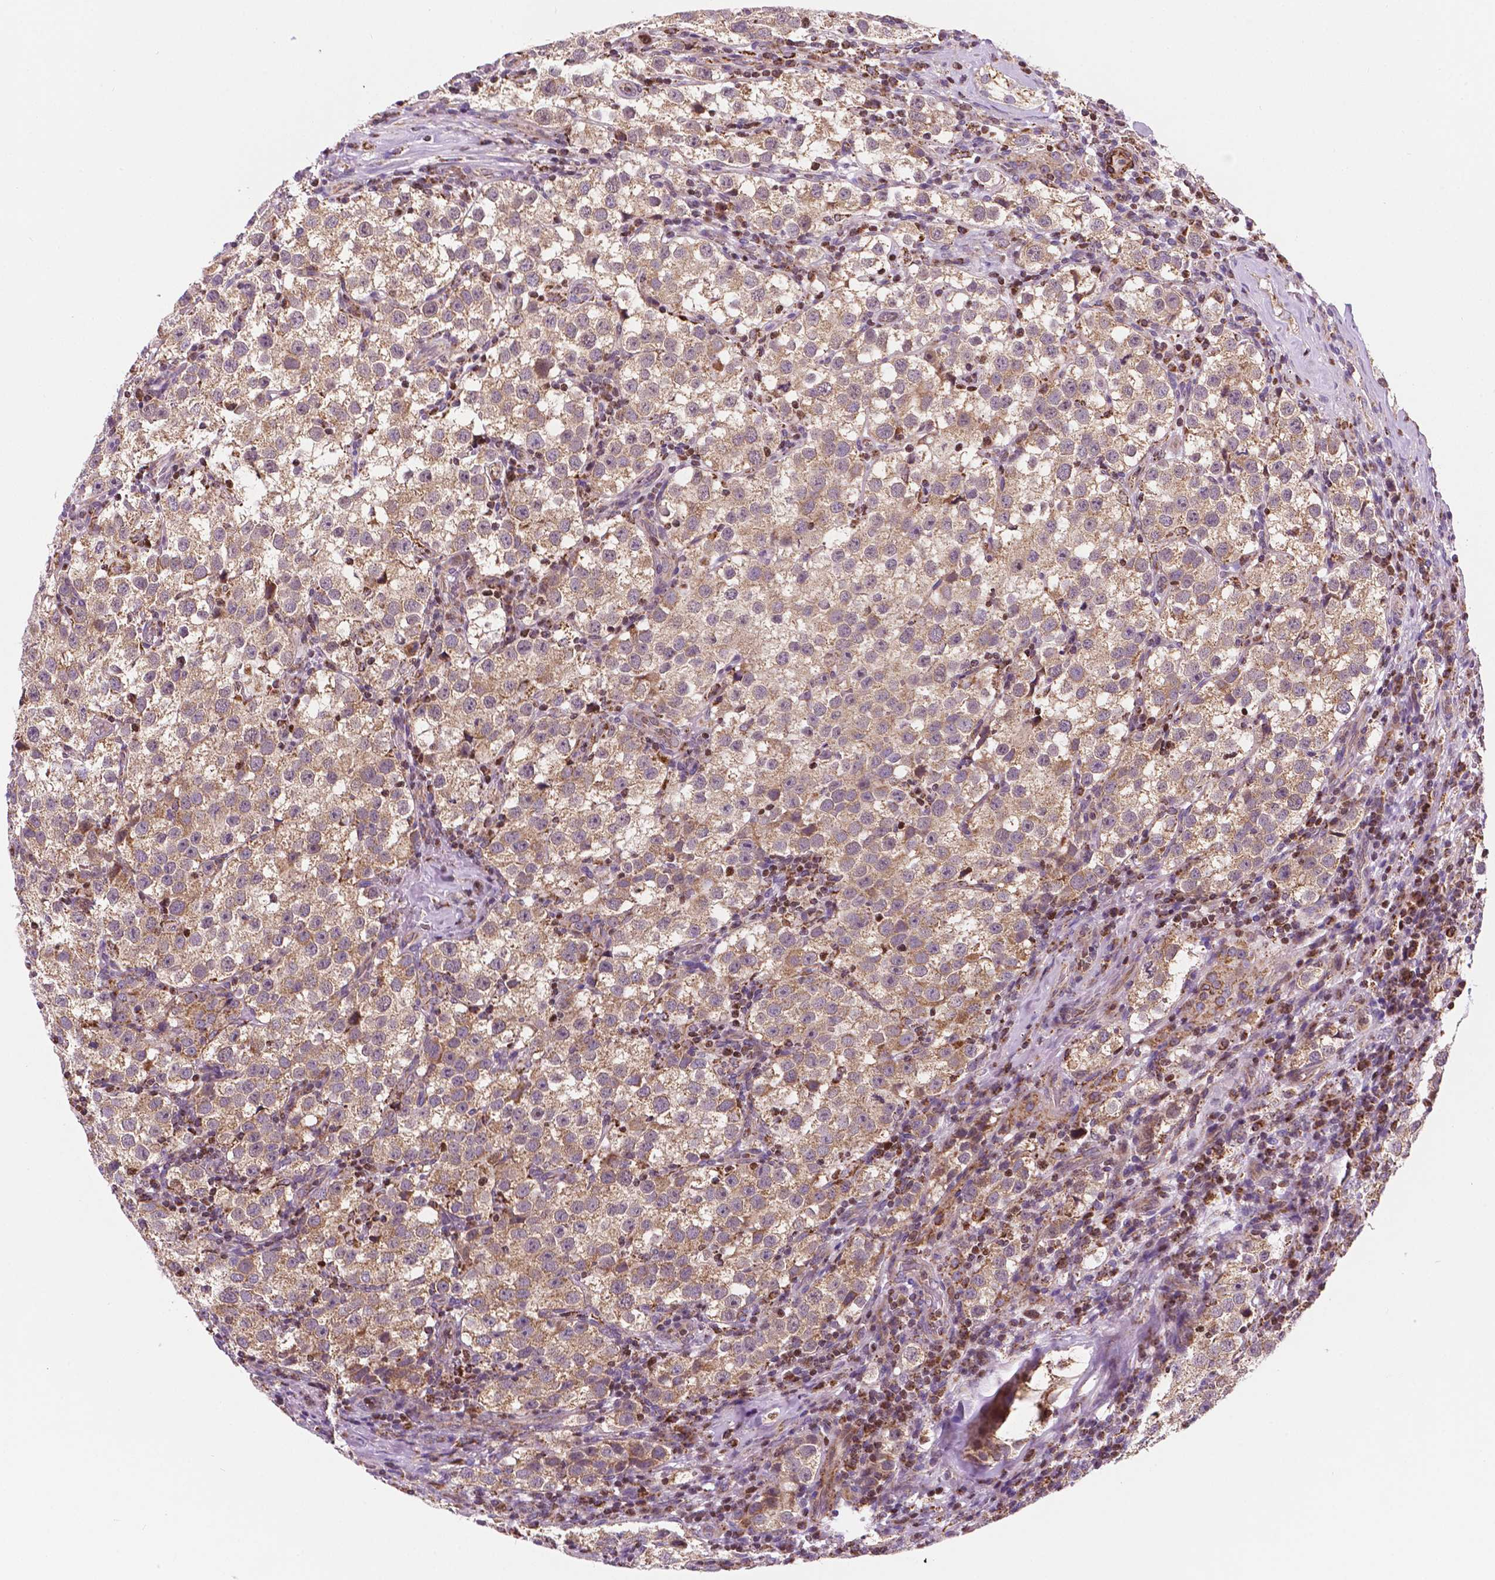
{"staining": {"intensity": "moderate", "quantity": ">75%", "location": "cytoplasmic/membranous"}, "tissue": "testis cancer", "cell_type": "Tumor cells", "image_type": "cancer", "snomed": [{"axis": "morphology", "description": "Seminoma, NOS"}, {"axis": "topography", "description": "Testis"}], "caption": "A medium amount of moderate cytoplasmic/membranous staining is seen in approximately >75% of tumor cells in testis cancer tissue. (DAB IHC with brightfield microscopy, high magnification).", "gene": "GEMIN4", "patient": {"sex": "male", "age": 37}}